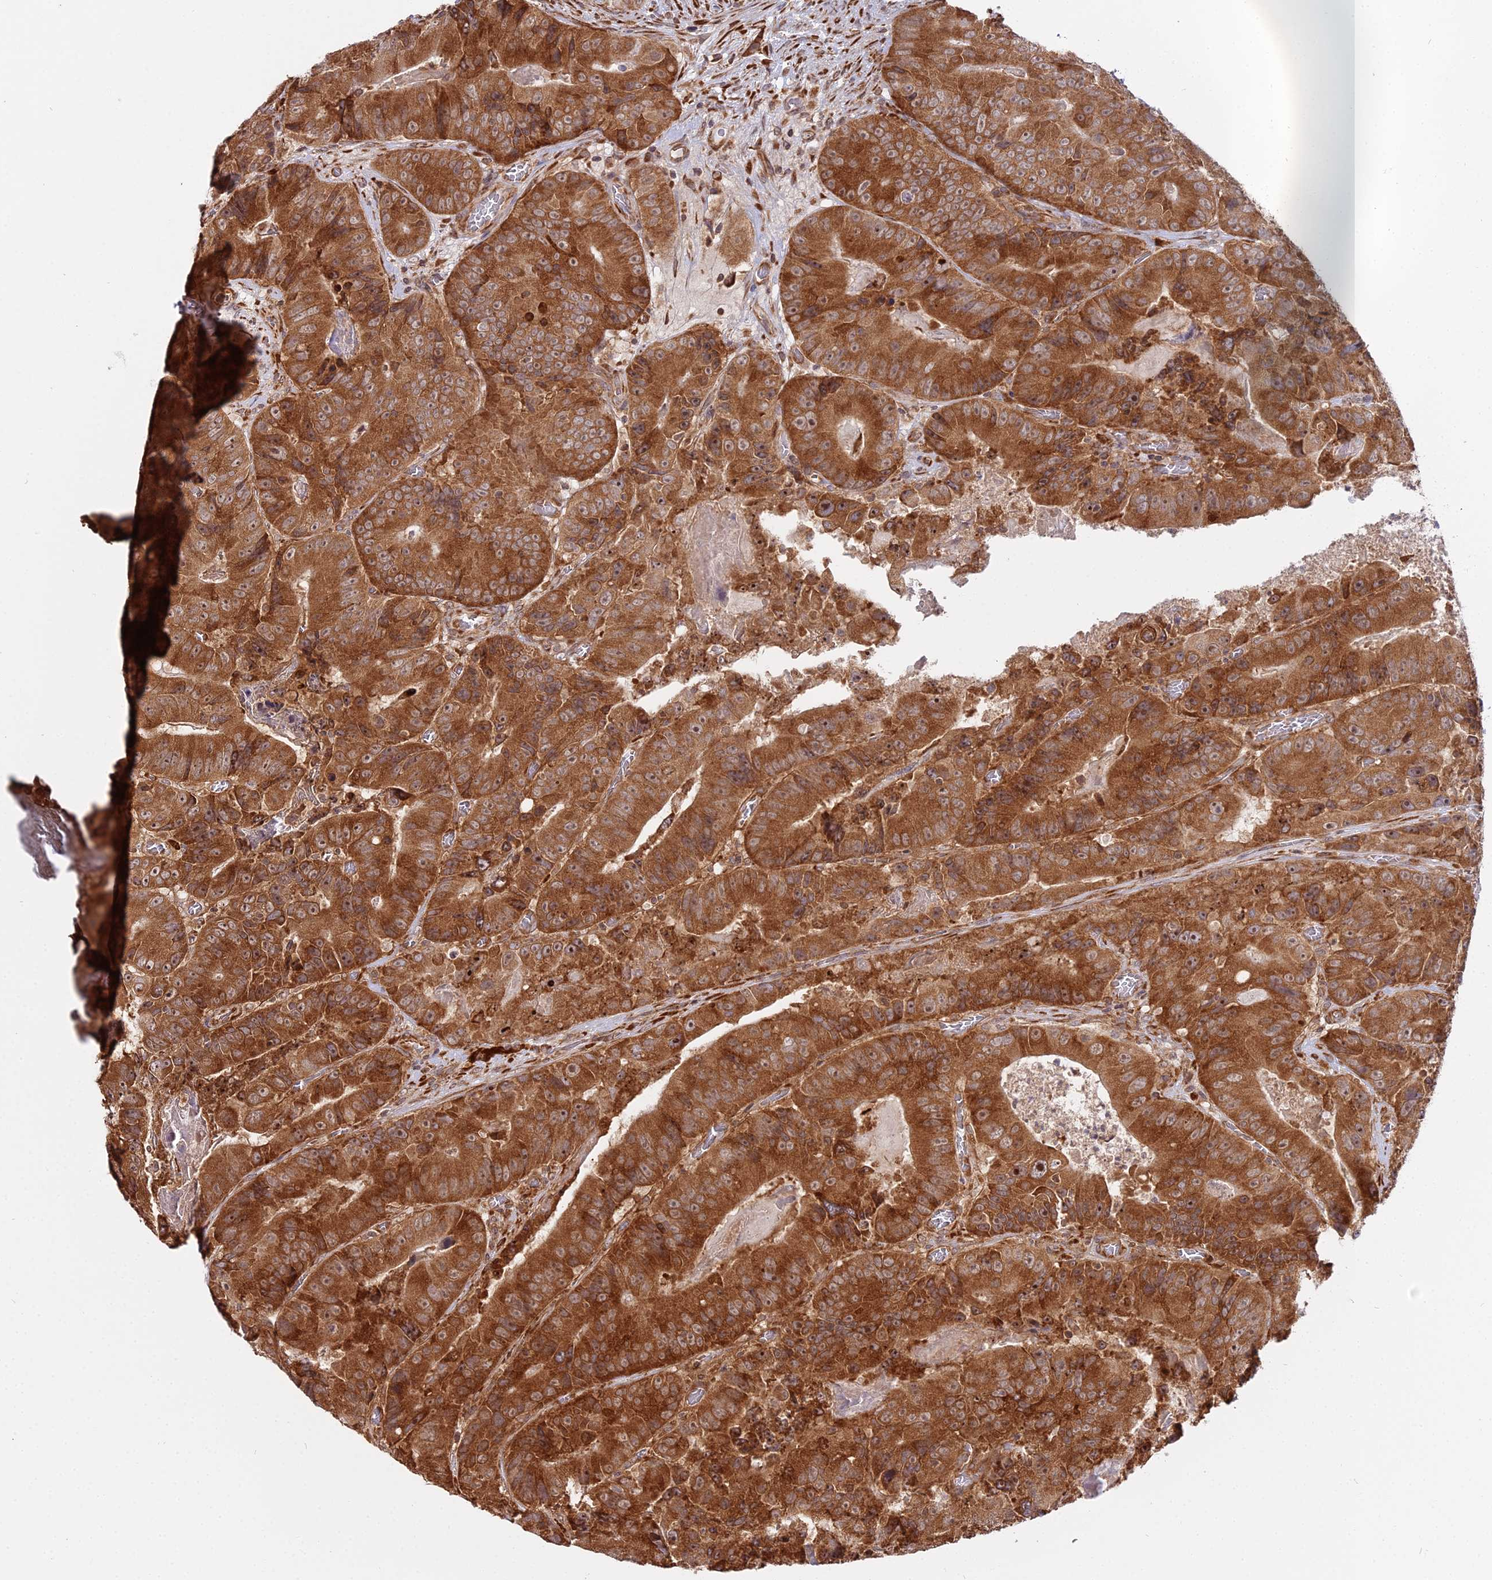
{"staining": {"intensity": "strong", "quantity": ">75%", "location": "cytoplasmic/membranous,nuclear"}, "tissue": "colorectal cancer", "cell_type": "Tumor cells", "image_type": "cancer", "snomed": [{"axis": "morphology", "description": "Adenocarcinoma, NOS"}, {"axis": "topography", "description": "Colon"}], "caption": "IHC histopathology image of colorectal cancer stained for a protein (brown), which shows high levels of strong cytoplasmic/membranous and nuclear staining in about >75% of tumor cells.", "gene": "RPL26", "patient": {"sex": "female", "age": 86}}